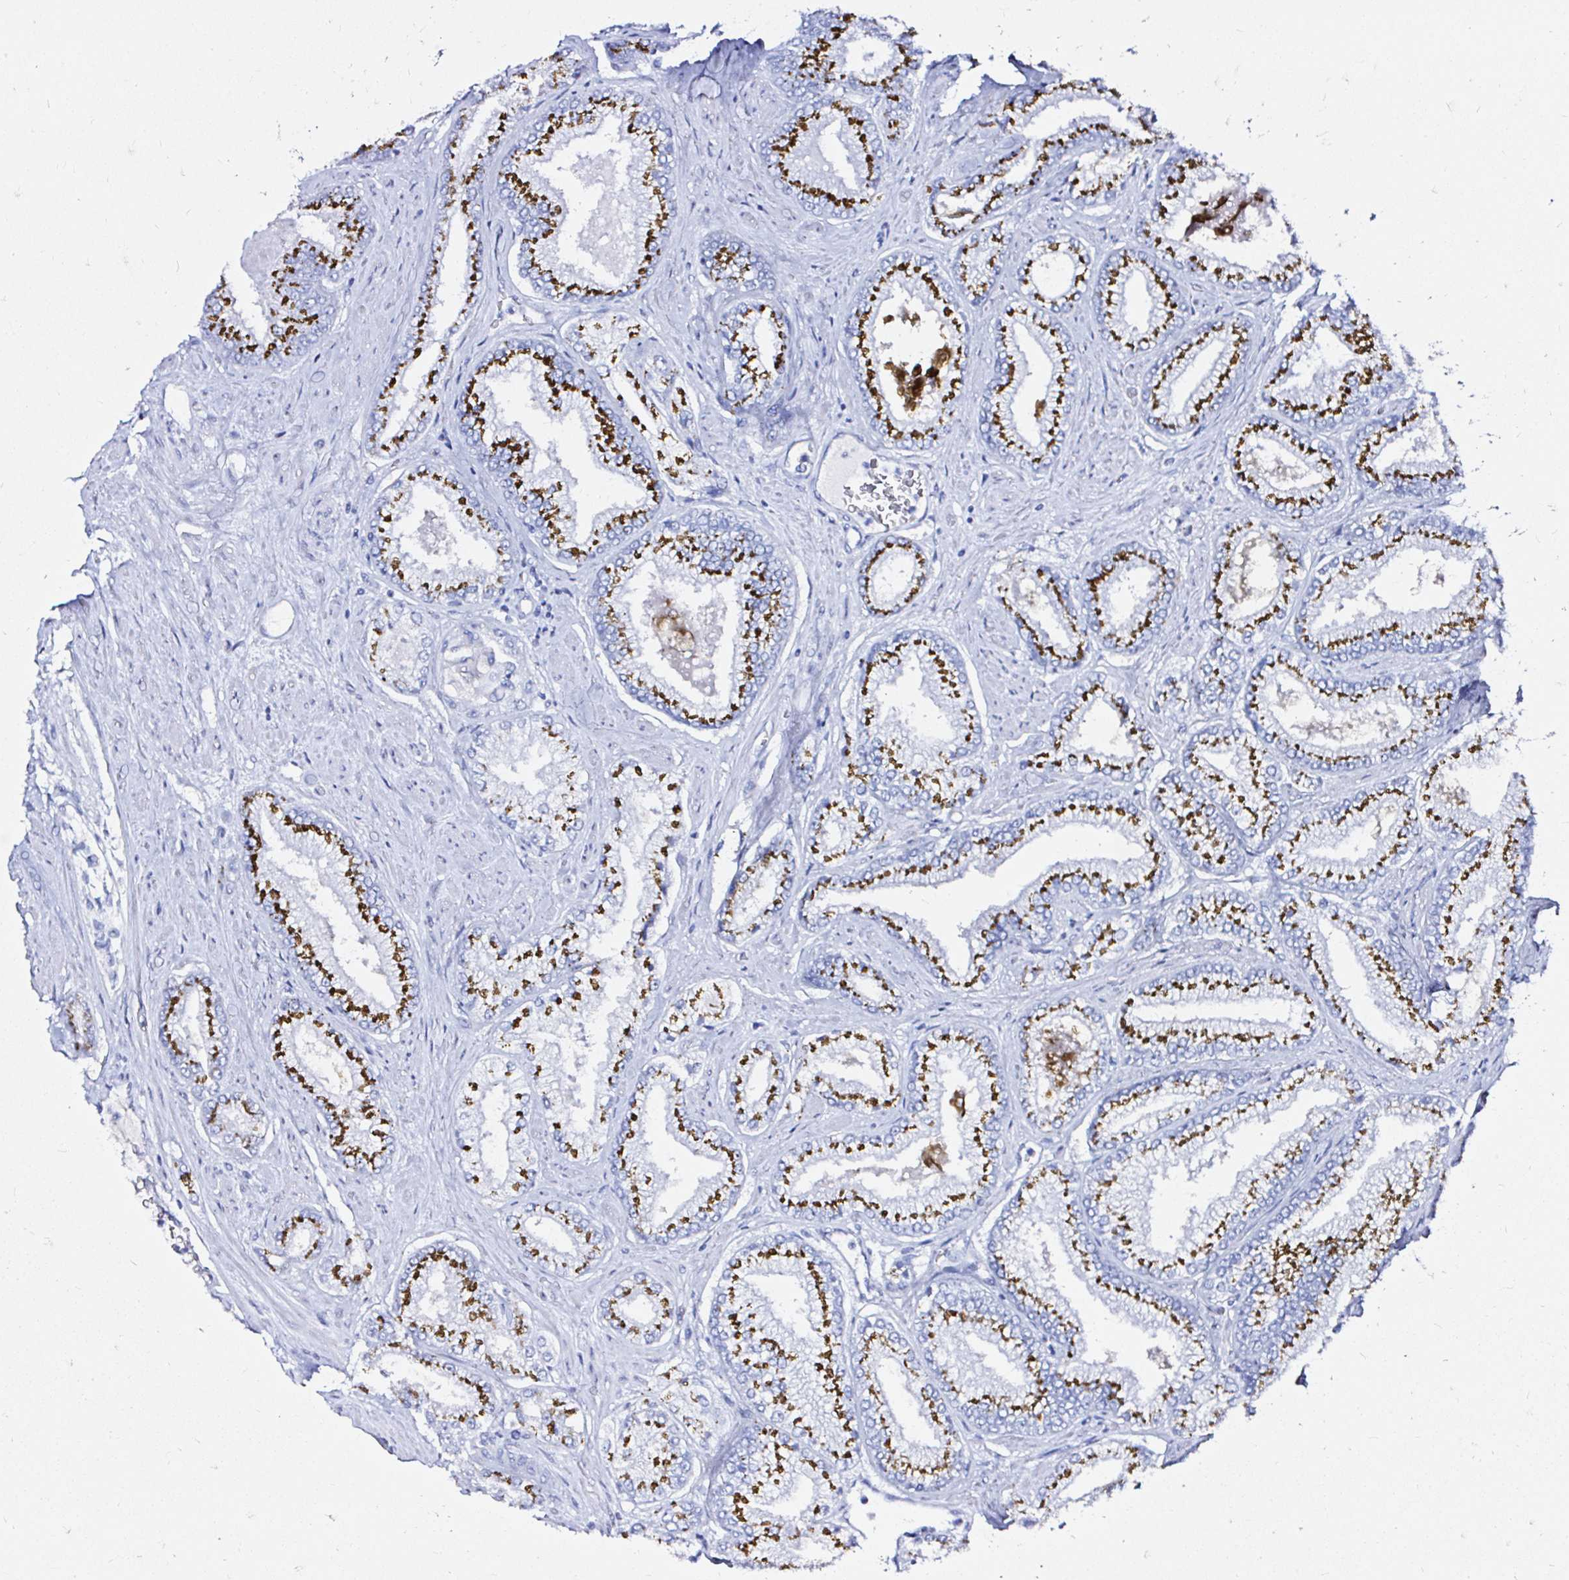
{"staining": {"intensity": "strong", "quantity": ">75%", "location": "cytoplasmic/membranous"}, "tissue": "prostate cancer", "cell_type": "Tumor cells", "image_type": "cancer", "snomed": [{"axis": "morphology", "description": "Adenocarcinoma, Low grade"}, {"axis": "topography", "description": "Prostate"}], "caption": "Prostate low-grade adenocarcinoma stained for a protein displays strong cytoplasmic/membranous positivity in tumor cells. (Brightfield microscopy of DAB IHC at high magnification).", "gene": "ZNF432", "patient": {"sex": "male", "age": 67}}